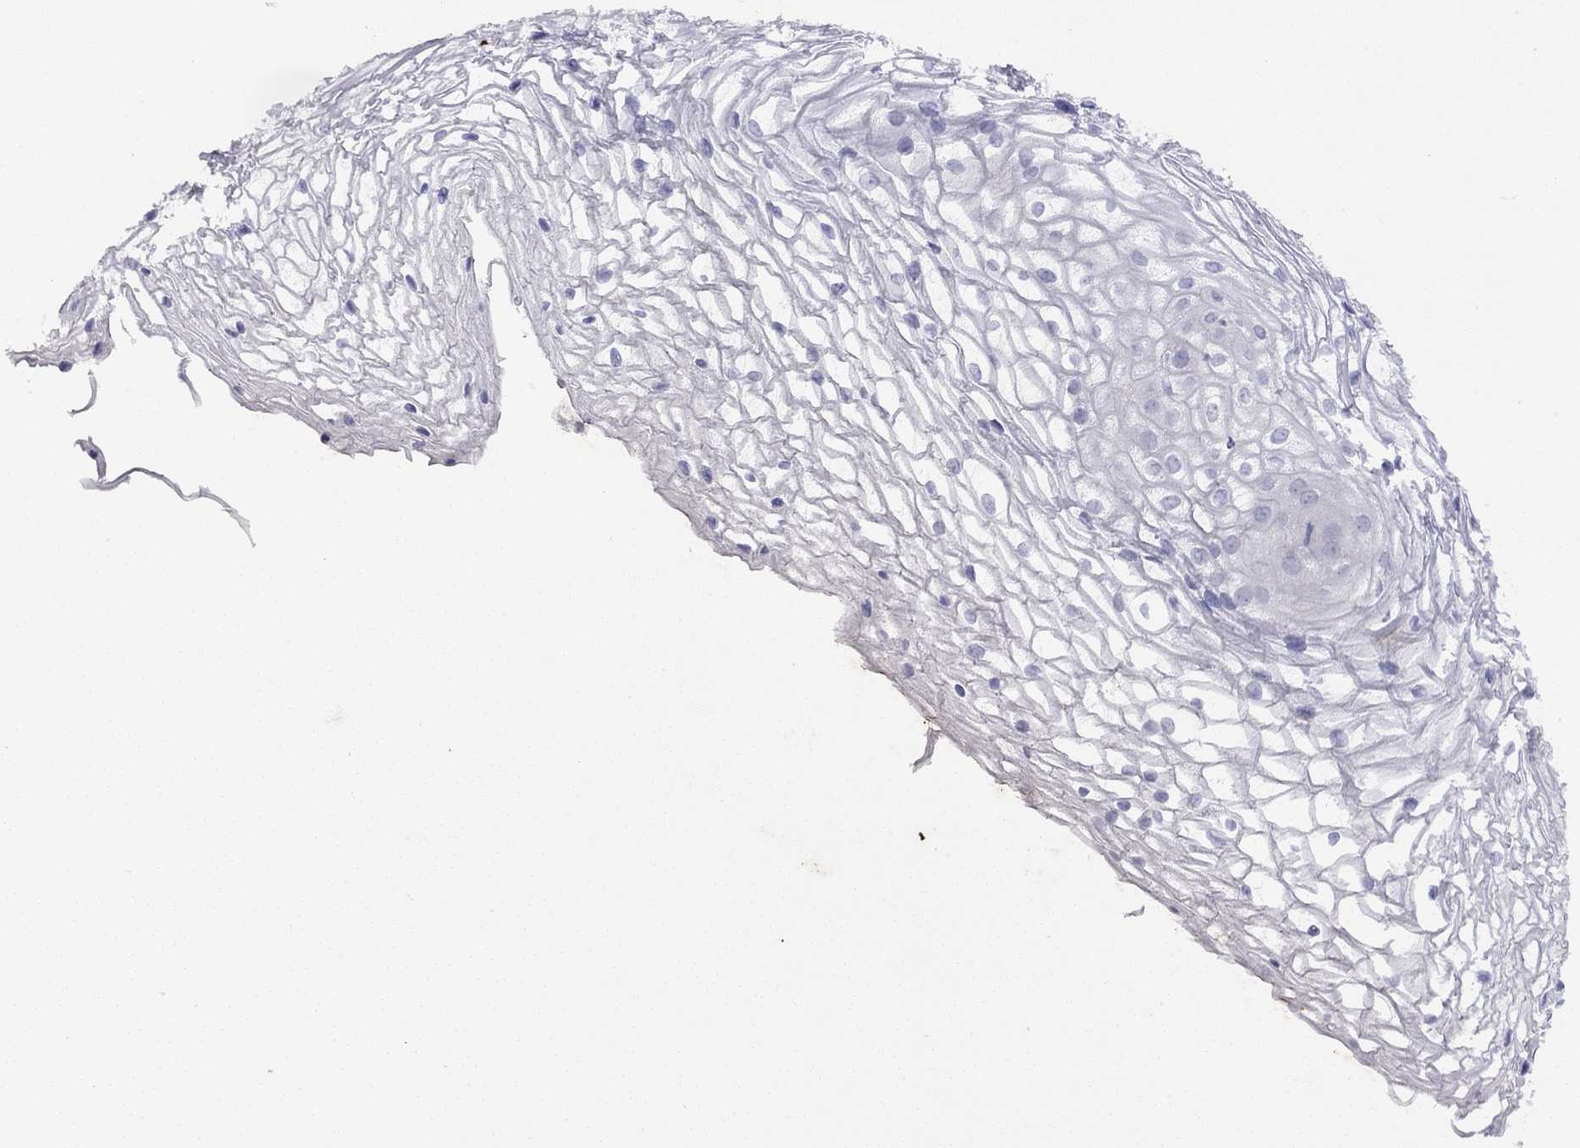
{"staining": {"intensity": "negative", "quantity": "none", "location": "none"}, "tissue": "vagina", "cell_type": "Squamous epithelial cells", "image_type": "normal", "snomed": [{"axis": "morphology", "description": "Normal tissue, NOS"}, {"axis": "topography", "description": "Vagina"}], "caption": "Micrograph shows no protein expression in squamous epithelial cells of unremarkable vagina. Brightfield microscopy of IHC stained with DAB (brown) and hematoxylin (blue), captured at high magnification.", "gene": "GNAT3", "patient": {"sex": "female", "age": 34}}